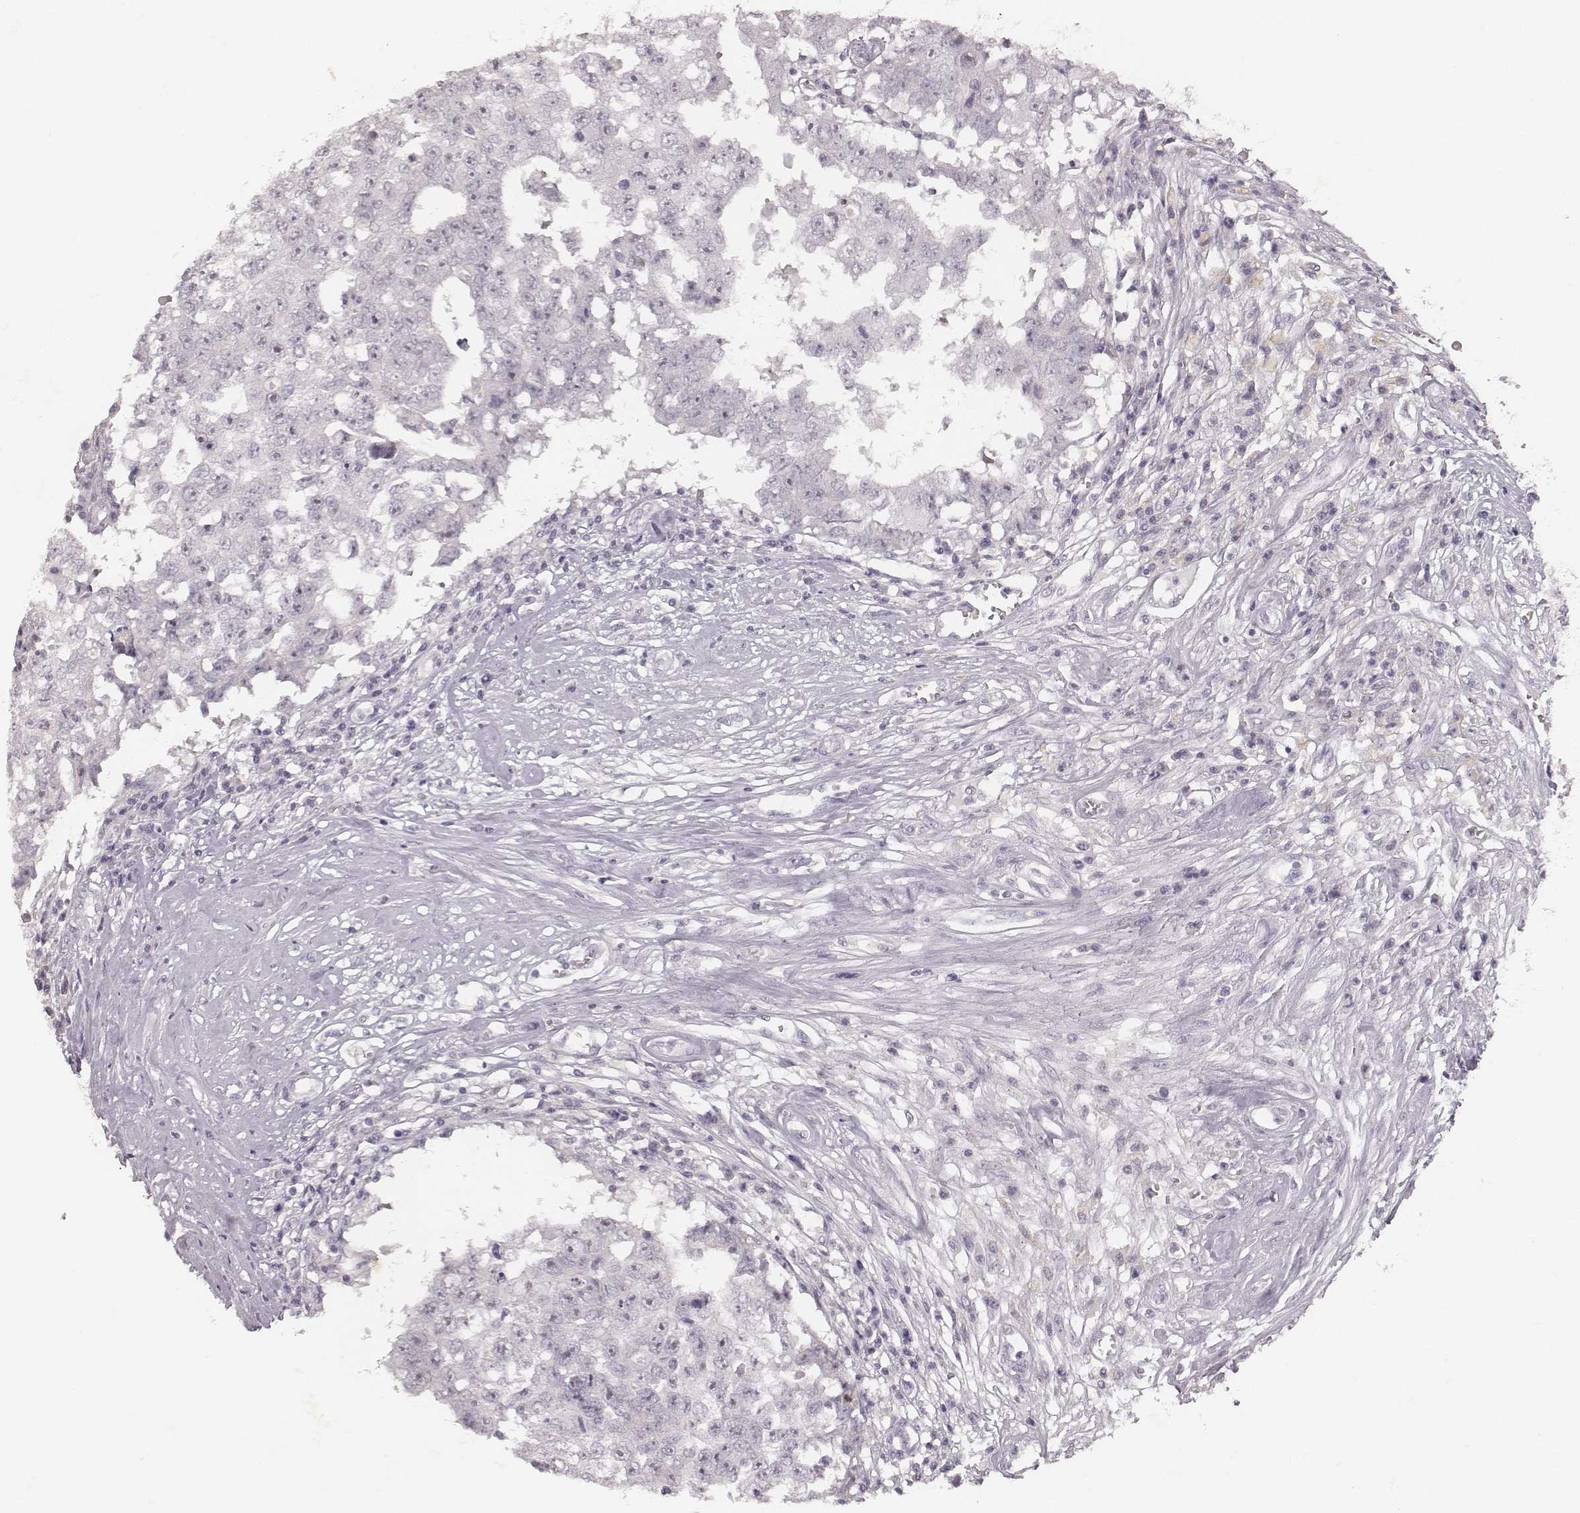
{"staining": {"intensity": "negative", "quantity": "none", "location": "none"}, "tissue": "testis cancer", "cell_type": "Tumor cells", "image_type": "cancer", "snomed": [{"axis": "morphology", "description": "Carcinoma, Embryonal, NOS"}, {"axis": "topography", "description": "Testis"}], "caption": "Image shows no significant protein staining in tumor cells of testis embryonal carcinoma. (DAB (3,3'-diaminobenzidine) IHC with hematoxylin counter stain).", "gene": "MADCAM1", "patient": {"sex": "male", "age": 36}}